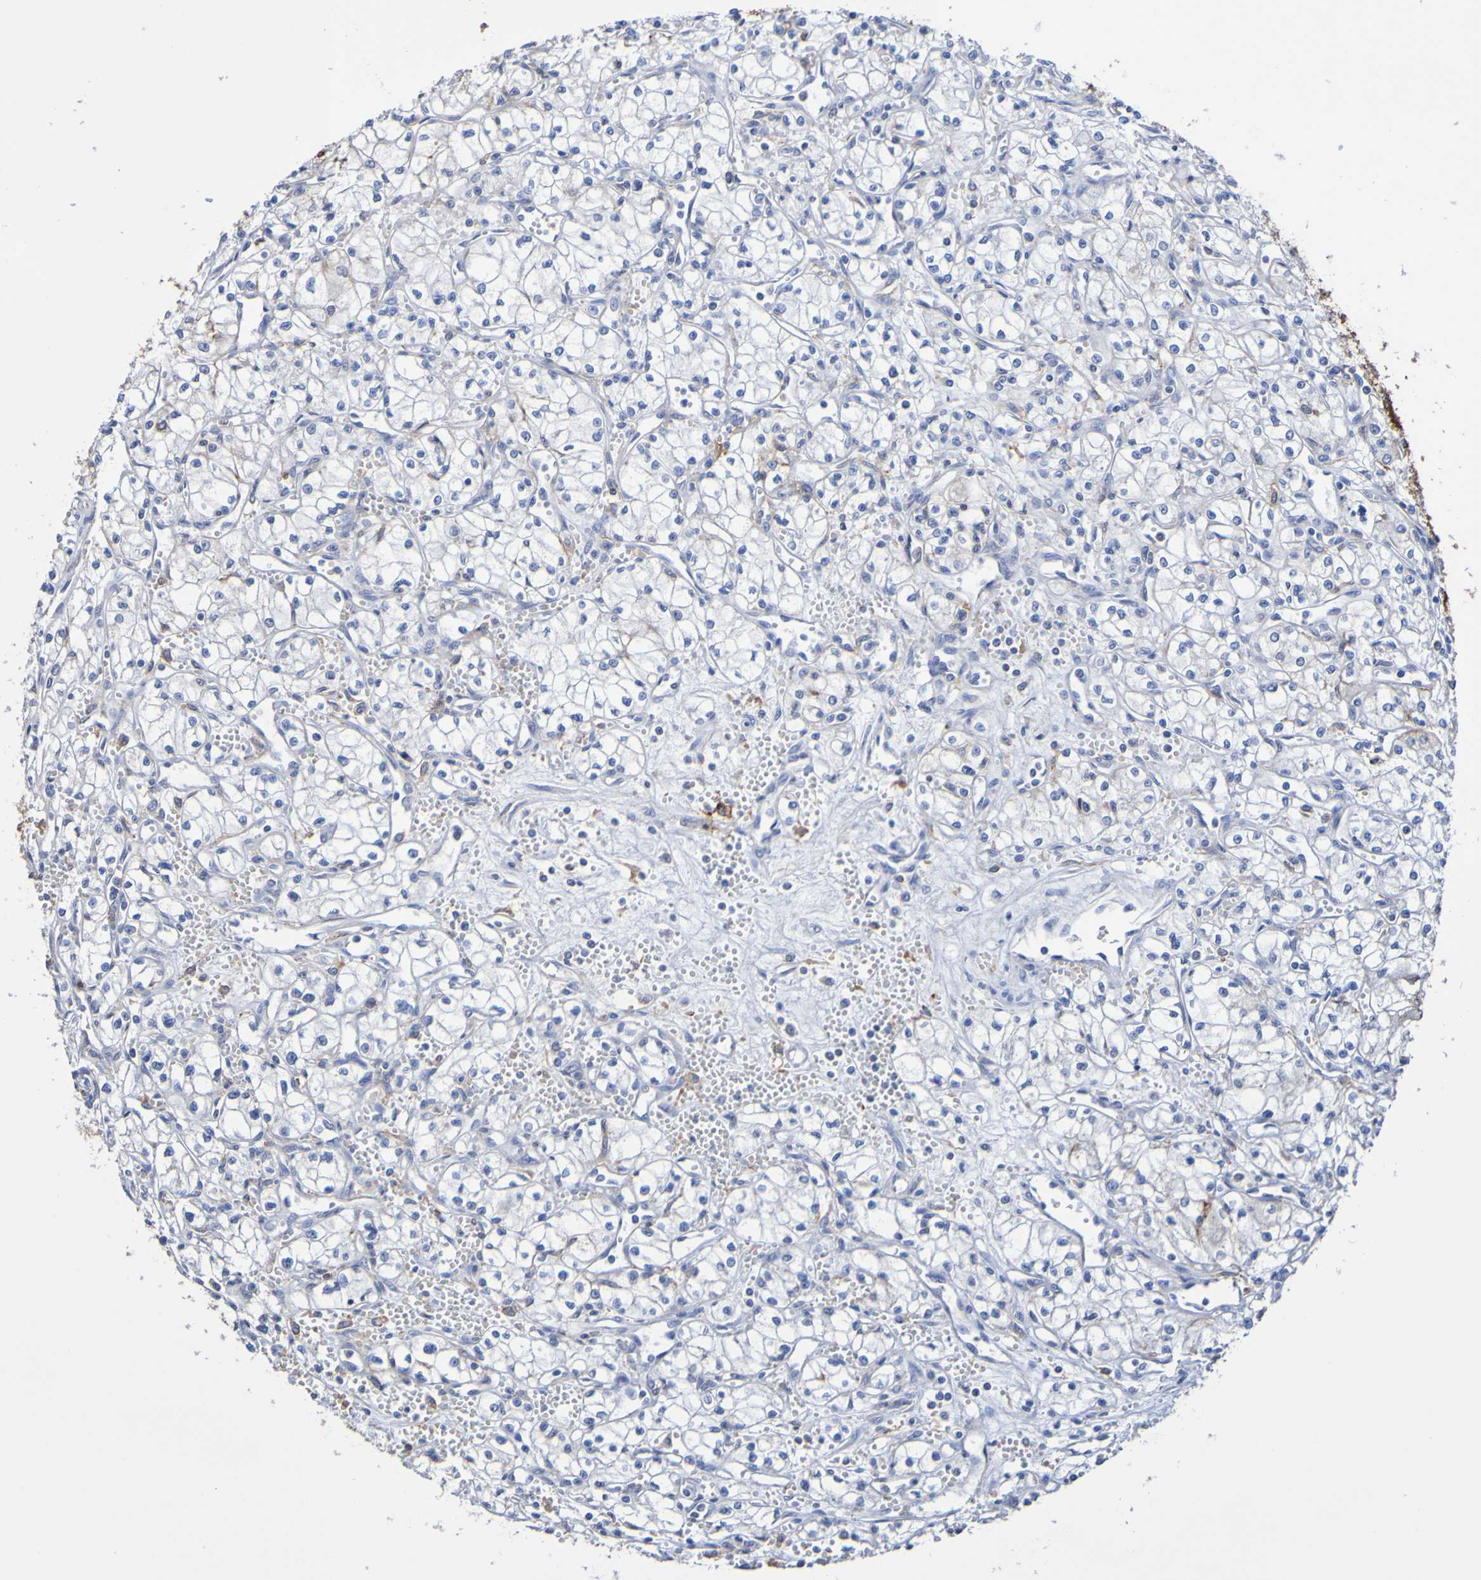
{"staining": {"intensity": "negative", "quantity": "none", "location": "none"}, "tissue": "renal cancer", "cell_type": "Tumor cells", "image_type": "cancer", "snomed": [{"axis": "morphology", "description": "Normal tissue, NOS"}, {"axis": "morphology", "description": "Adenocarcinoma, NOS"}, {"axis": "topography", "description": "Kidney"}], "caption": "An image of renal adenocarcinoma stained for a protein demonstrates no brown staining in tumor cells. (DAB immunohistochemistry visualized using brightfield microscopy, high magnification).", "gene": "SLC3A2", "patient": {"sex": "male", "age": 59}}